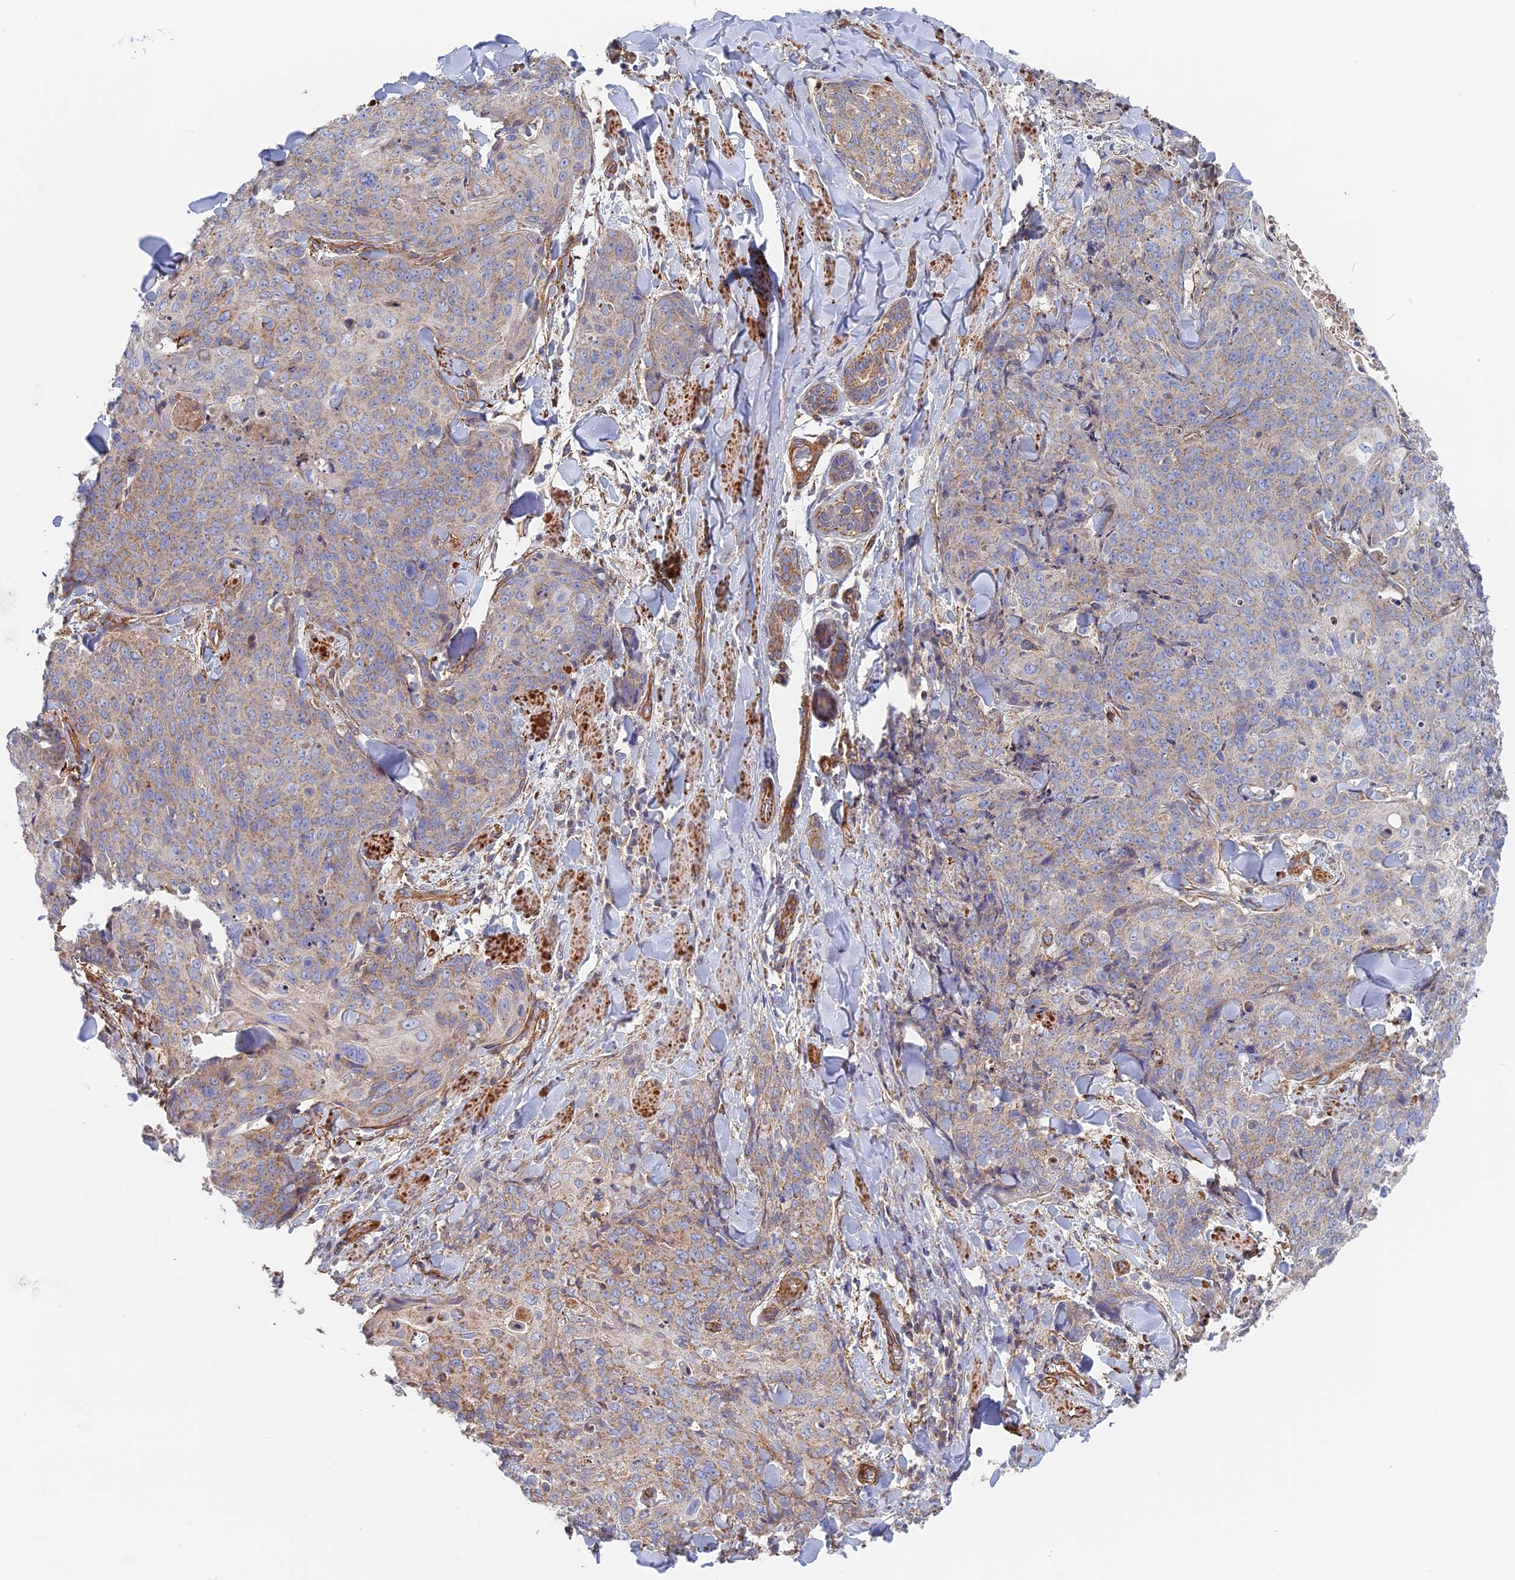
{"staining": {"intensity": "weak", "quantity": "<25%", "location": "cytoplasmic/membranous"}, "tissue": "skin cancer", "cell_type": "Tumor cells", "image_type": "cancer", "snomed": [{"axis": "morphology", "description": "Squamous cell carcinoma, NOS"}, {"axis": "topography", "description": "Skin"}, {"axis": "topography", "description": "Vulva"}], "caption": "Tumor cells are negative for protein expression in human skin squamous cell carcinoma. Nuclei are stained in blue.", "gene": "DDA1", "patient": {"sex": "female", "age": 85}}